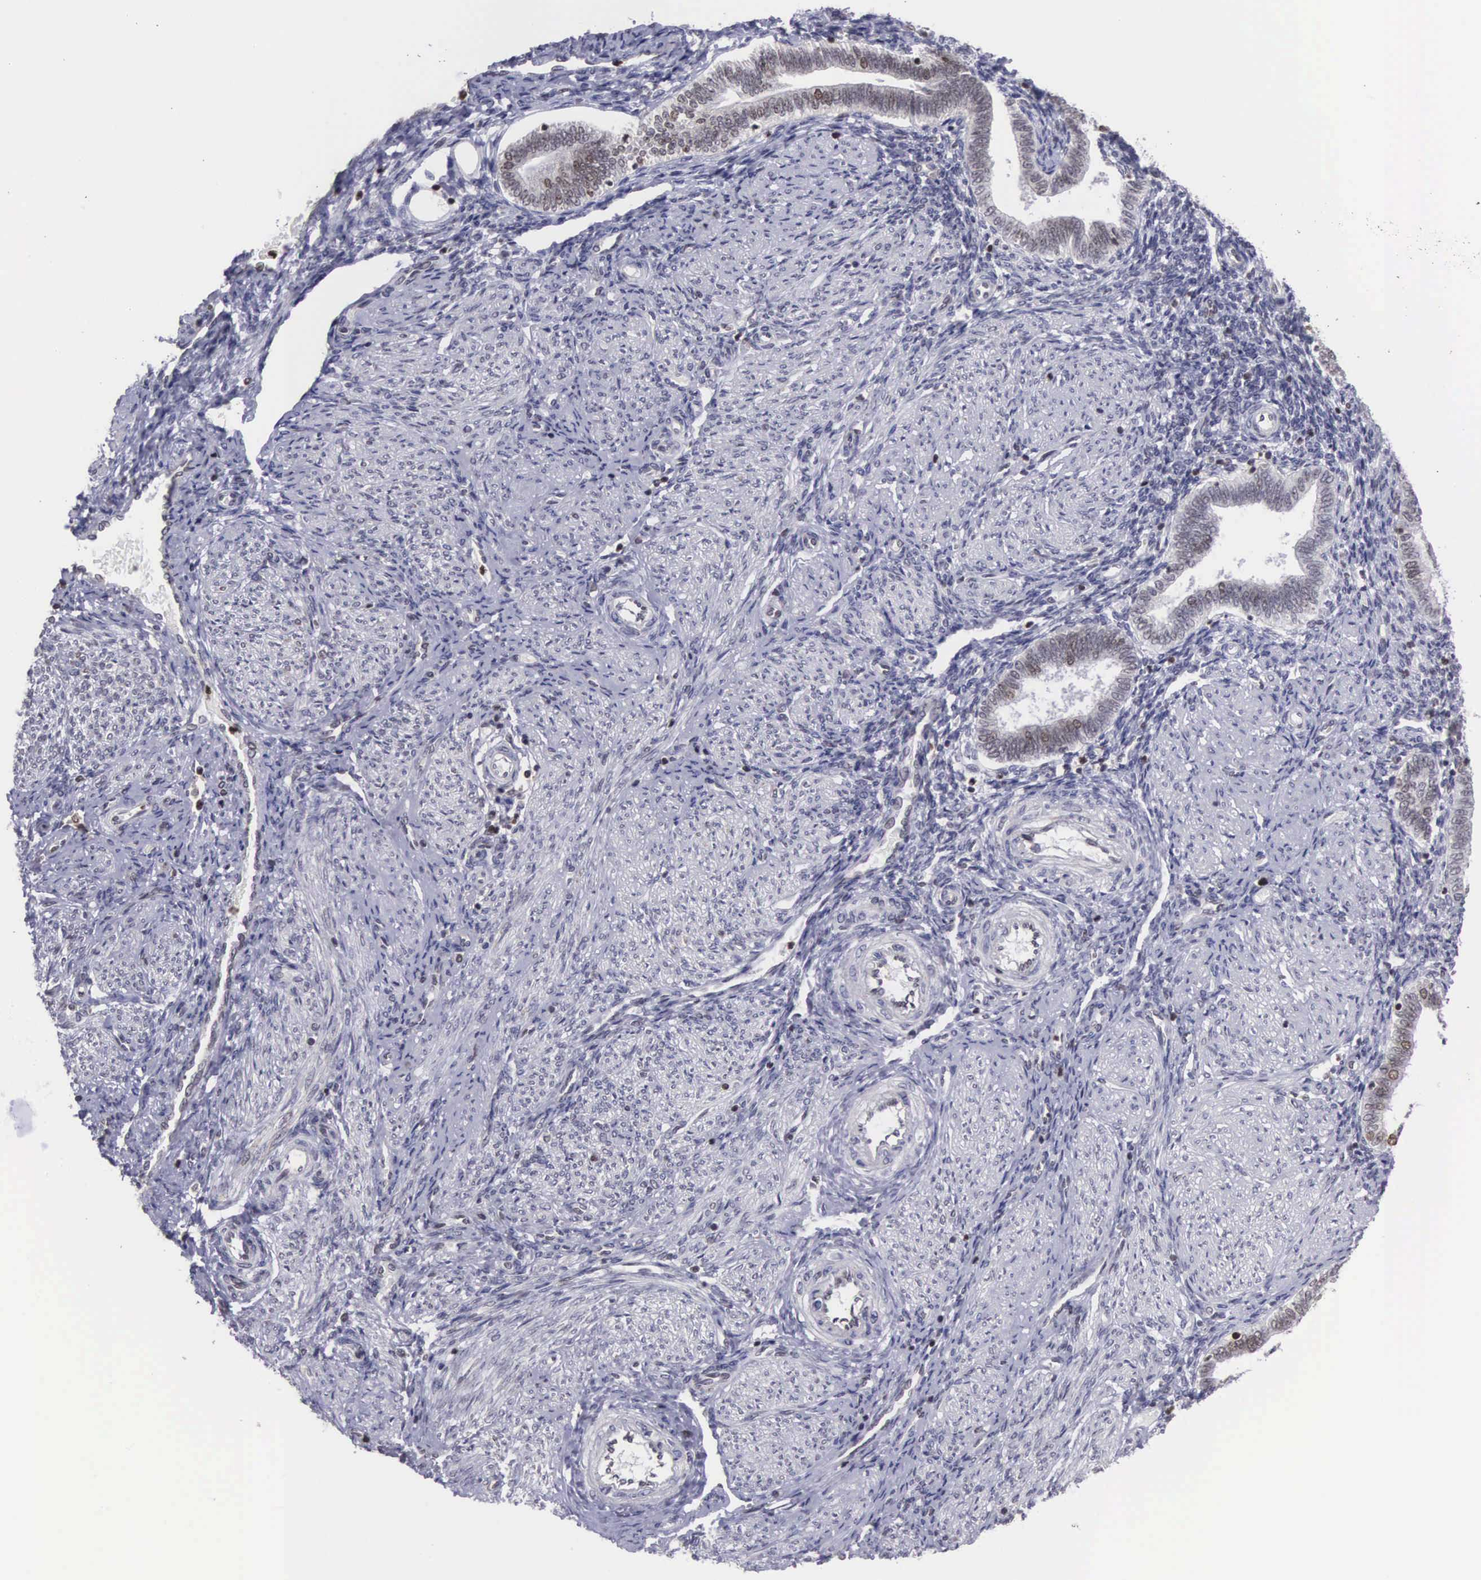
{"staining": {"intensity": "negative", "quantity": "none", "location": "none"}, "tissue": "endometrium", "cell_type": "Cells in endometrial stroma", "image_type": "normal", "snomed": [{"axis": "morphology", "description": "Normal tissue, NOS"}, {"axis": "topography", "description": "Endometrium"}], "caption": "Photomicrograph shows no significant protein staining in cells in endometrial stroma of normal endometrium.", "gene": "VRK1", "patient": {"sex": "female", "age": 36}}